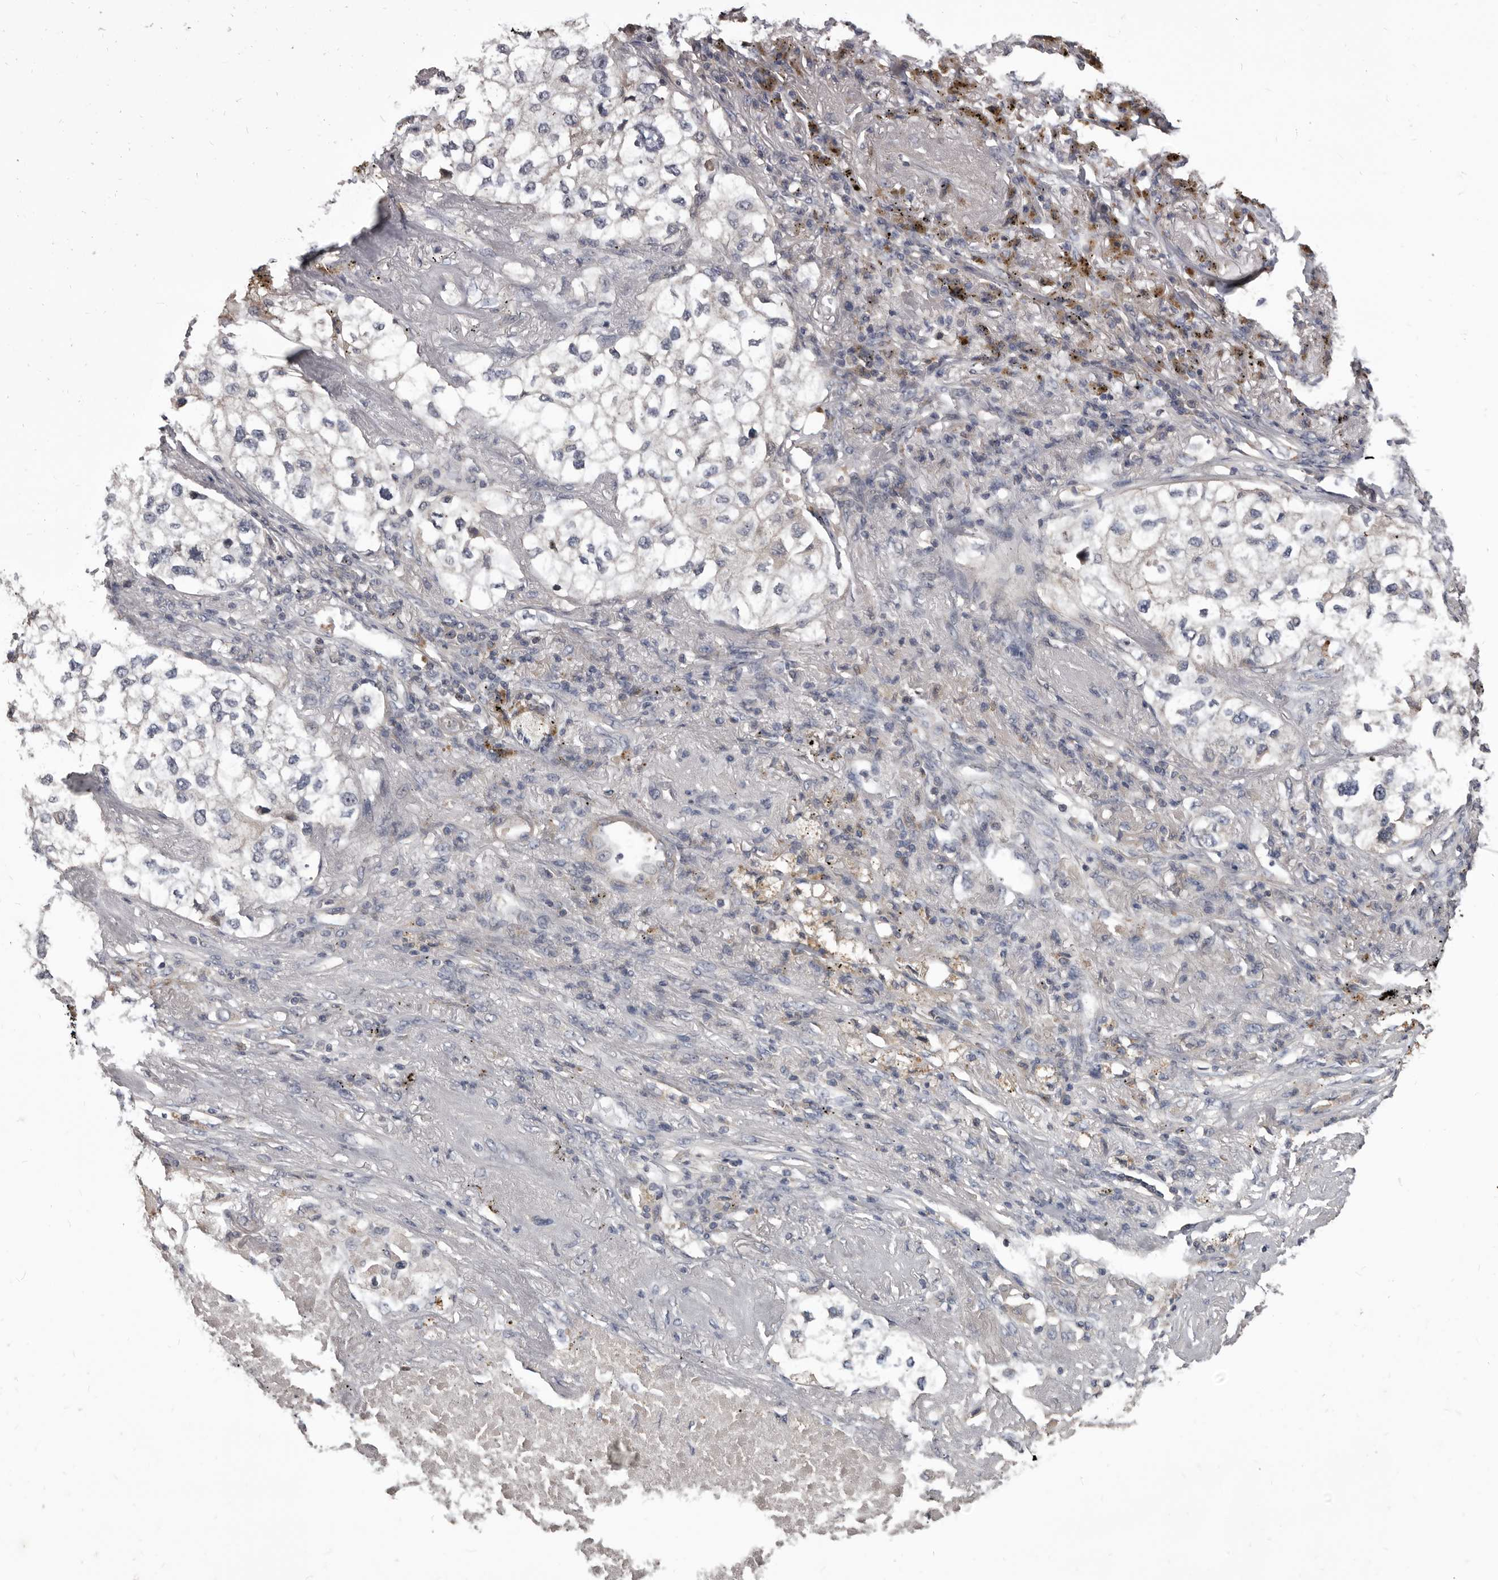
{"staining": {"intensity": "negative", "quantity": "none", "location": "none"}, "tissue": "lung cancer", "cell_type": "Tumor cells", "image_type": "cancer", "snomed": [{"axis": "morphology", "description": "Adenocarcinoma, NOS"}, {"axis": "topography", "description": "Lung"}], "caption": "IHC of lung cancer (adenocarcinoma) shows no staining in tumor cells.", "gene": "ALDH5A1", "patient": {"sex": "male", "age": 63}}